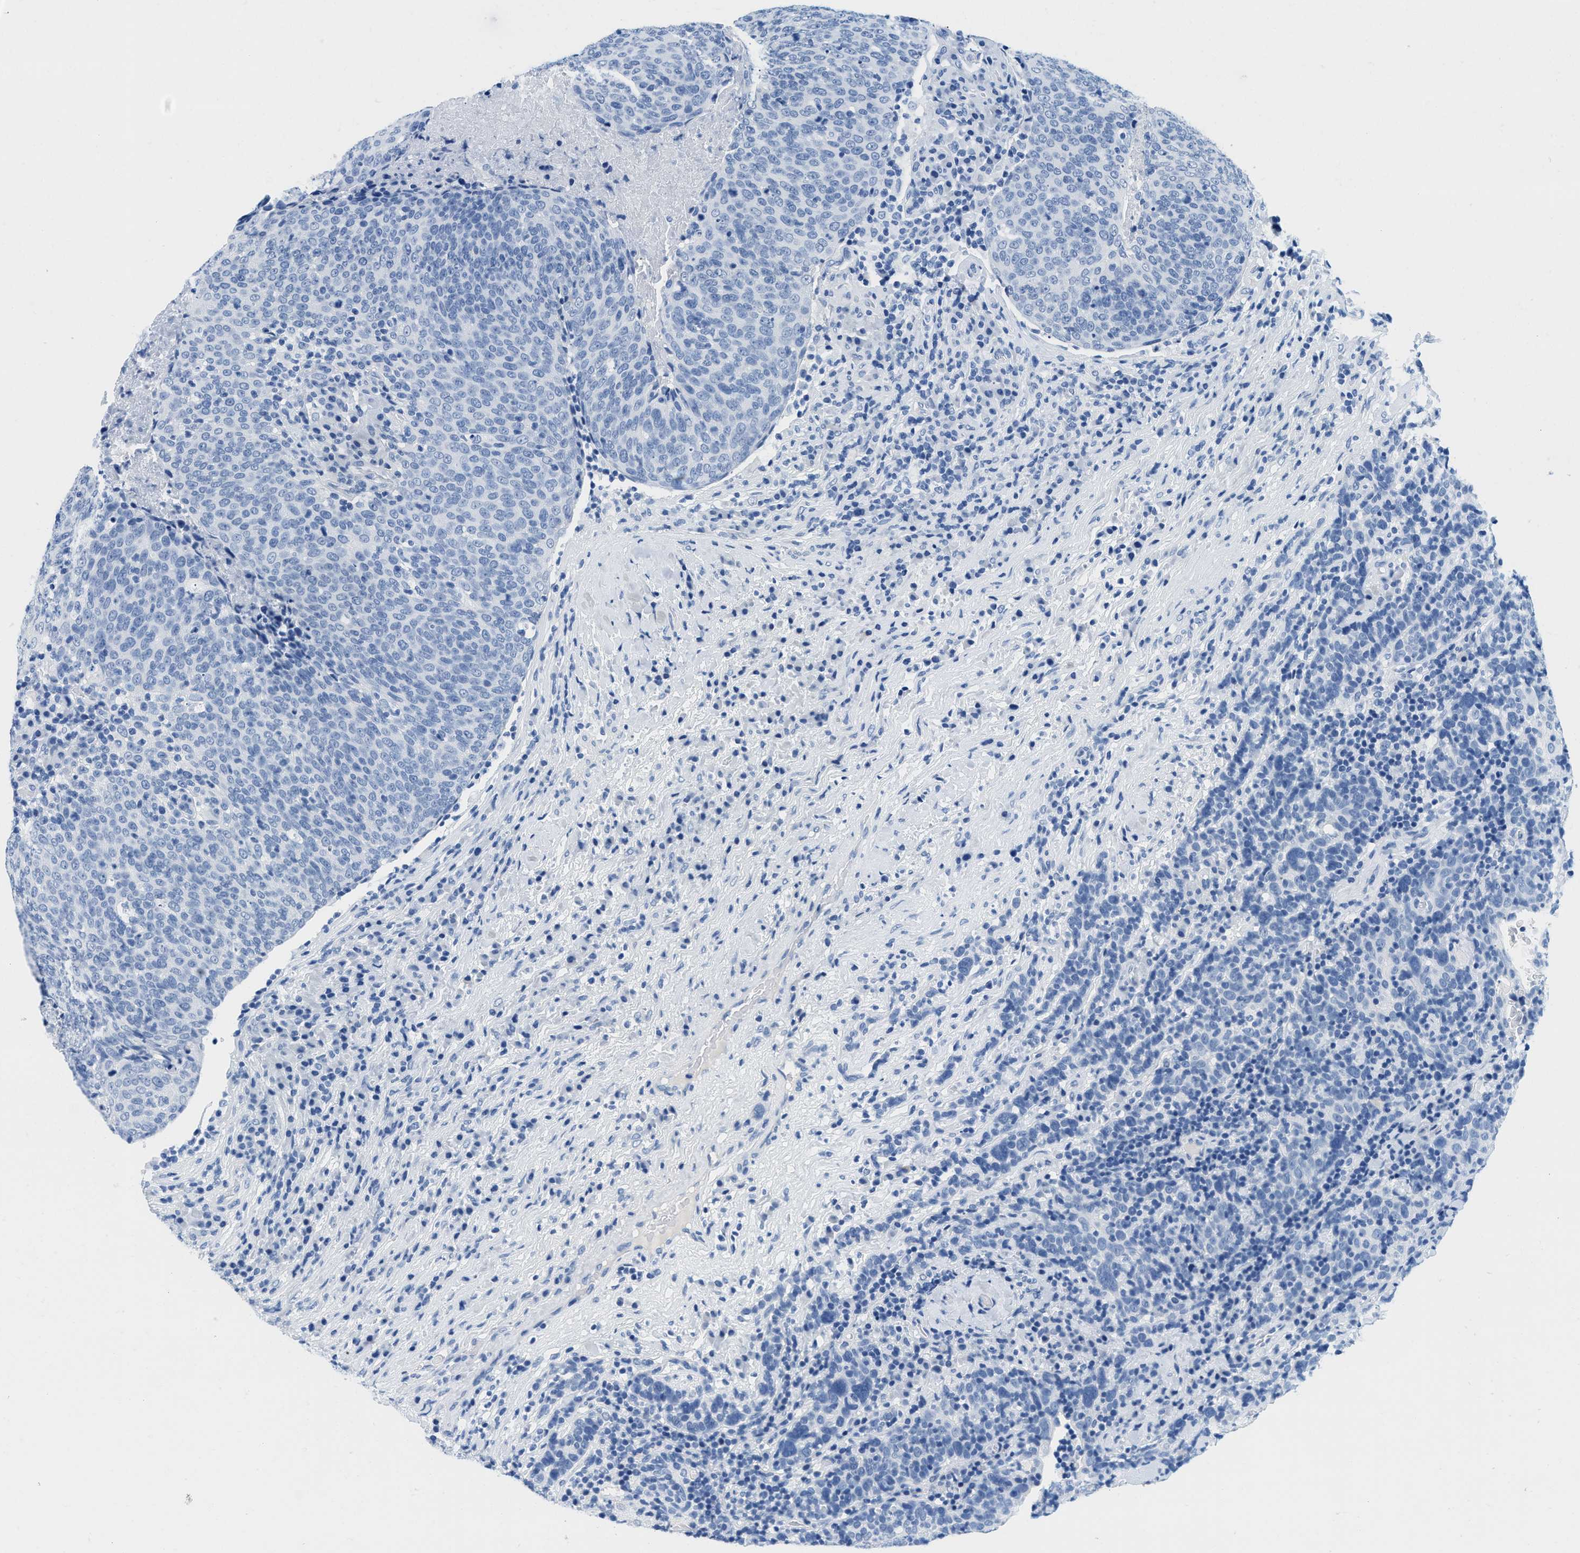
{"staining": {"intensity": "negative", "quantity": "none", "location": "none"}, "tissue": "head and neck cancer", "cell_type": "Tumor cells", "image_type": "cancer", "snomed": [{"axis": "morphology", "description": "Squamous cell carcinoma, NOS"}, {"axis": "morphology", "description": "Squamous cell carcinoma, metastatic, NOS"}, {"axis": "topography", "description": "Lymph node"}, {"axis": "topography", "description": "Head-Neck"}], "caption": "The histopathology image reveals no staining of tumor cells in head and neck metastatic squamous cell carcinoma.", "gene": "GSN", "patient": {"sex": "male", "age": 62}}